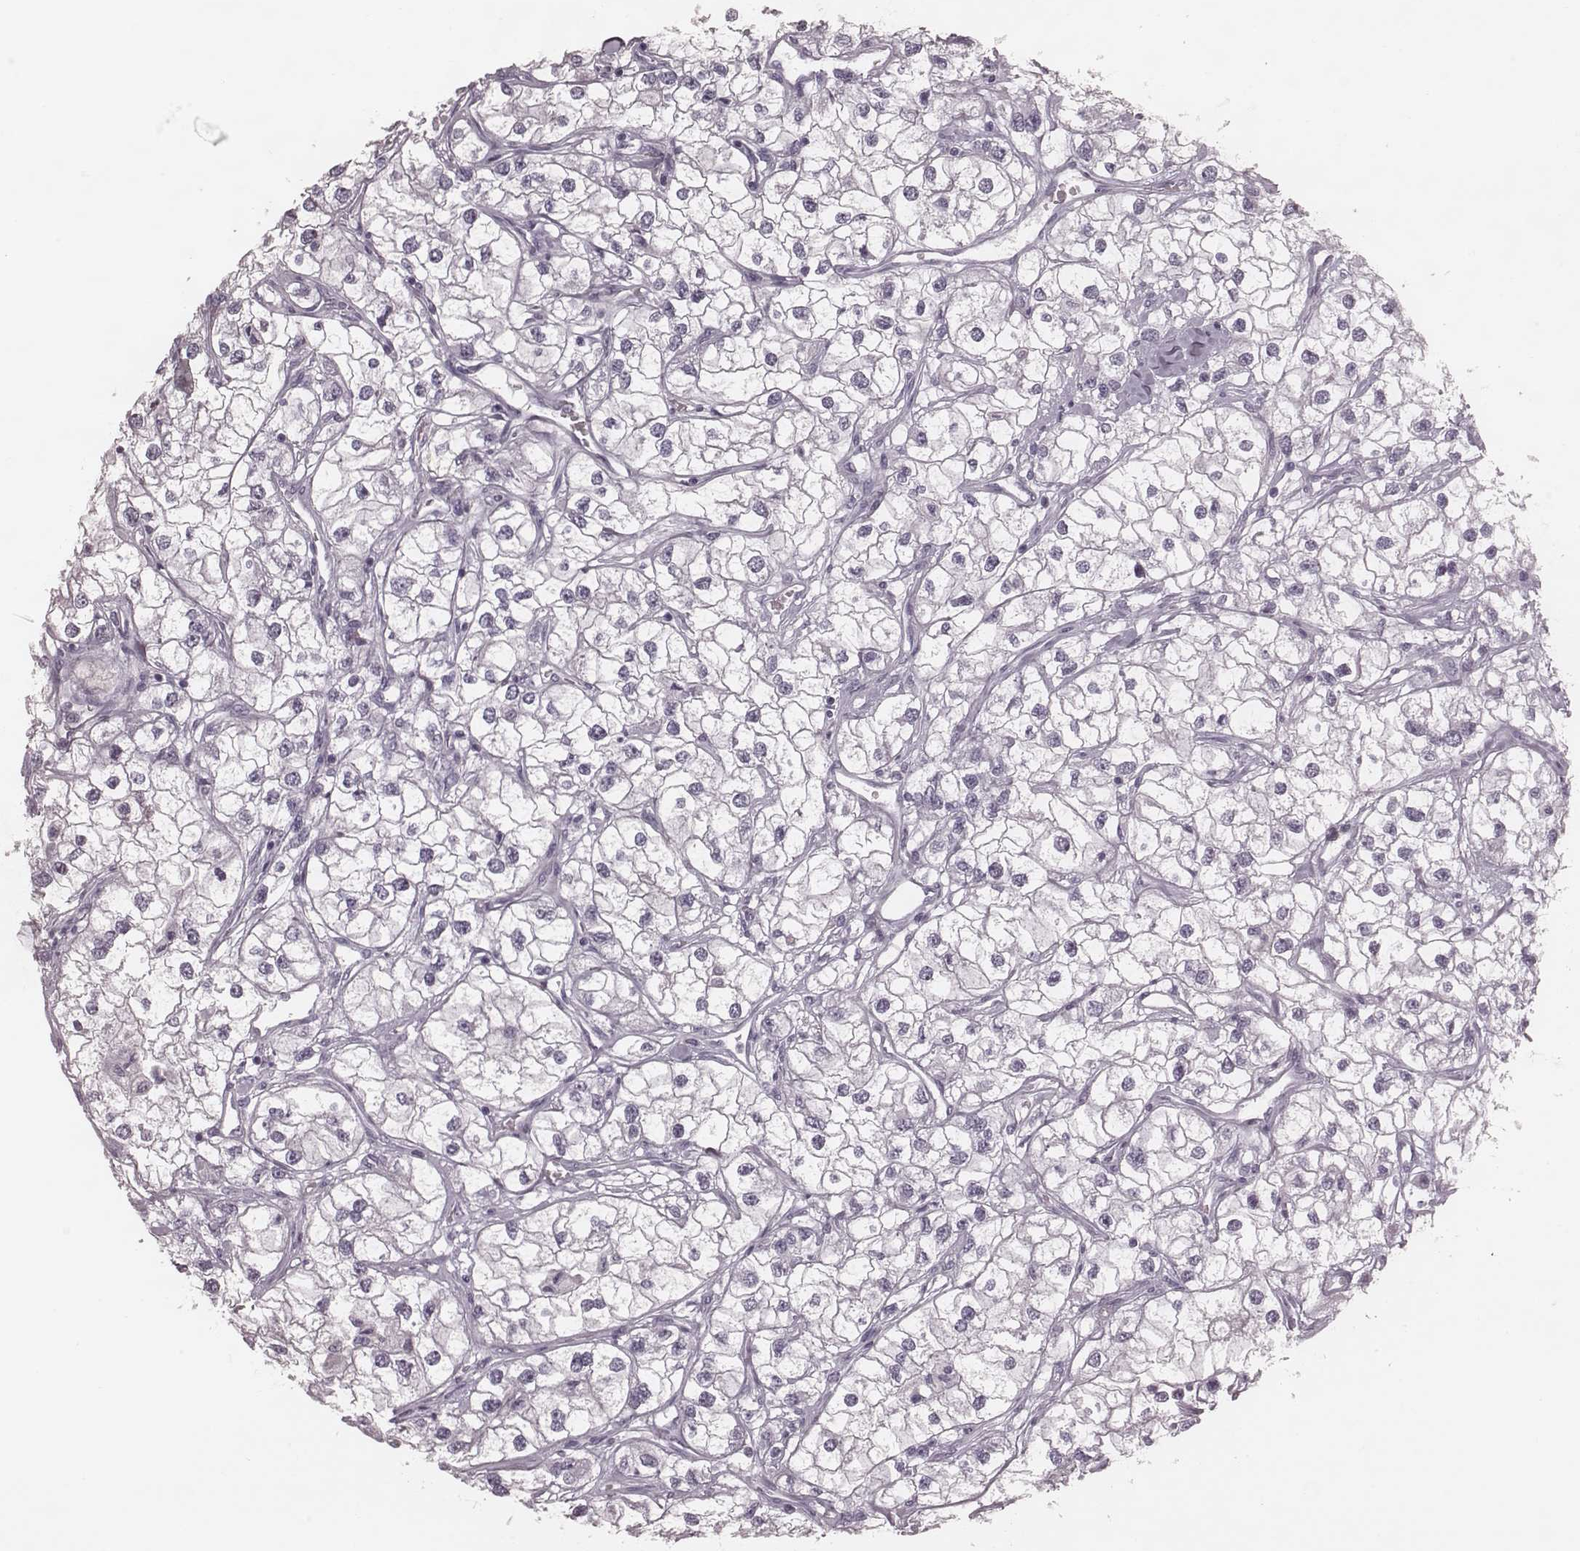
{"staining": {"intensity": "negative", "quantity": "none", "location": "none"}, "tissue": "renal cancer", "cell_type": "Tumor cells", "image_type": "cancer", "snomed": [{"axis": "morphology", "description": "Adenocarcinoma, NOS"}, {"axis": "topography", "description": "Kidney"}], "caption": "Renal adenocarcinoma was stained to show a protein in brown. There is no significant expression in tumor cells.", "gene": "KRT74", "patient": {"sex": "male", "age": 59}}